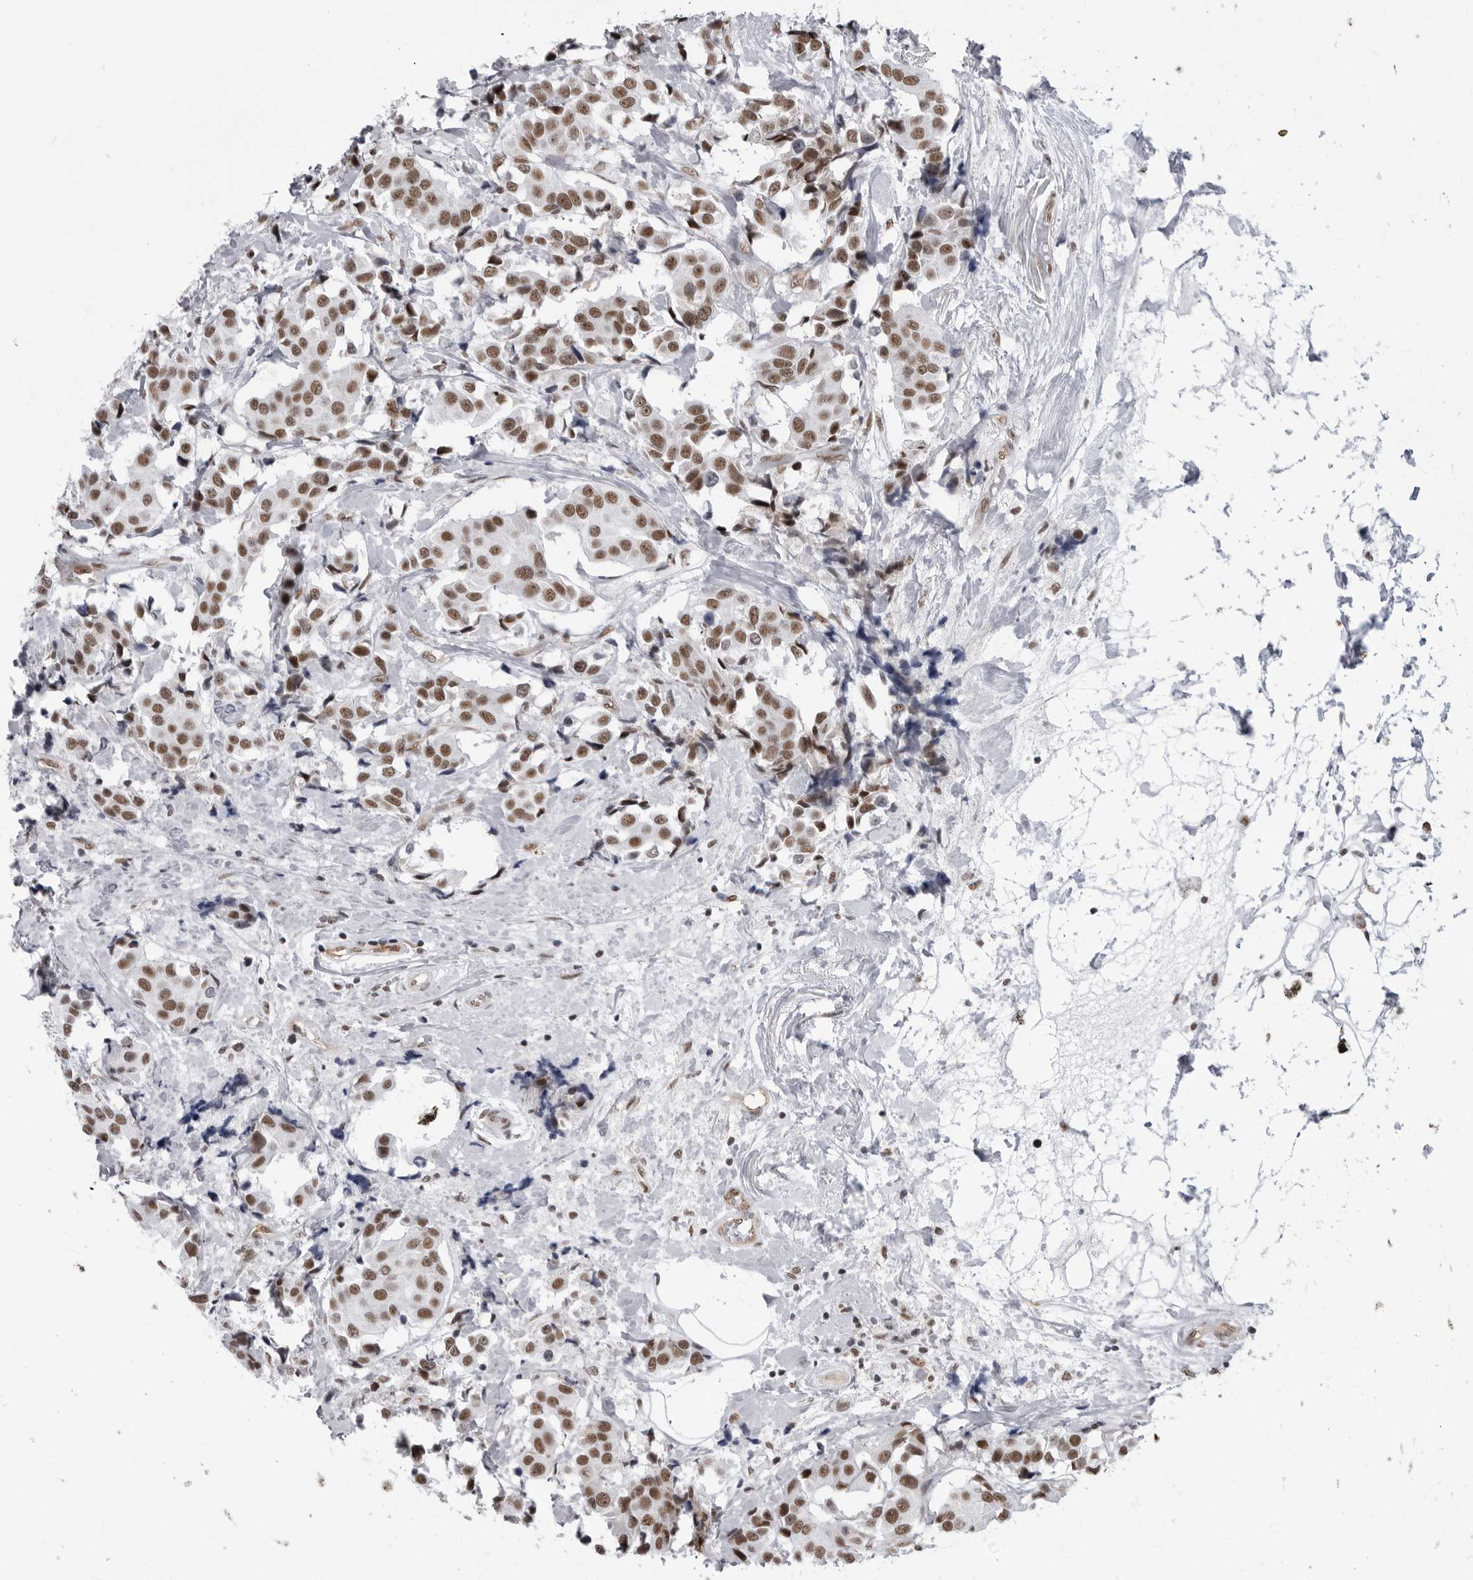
{"staining": {"intensity": "moderate", "quantity": ">75%", "location": "nuclear"}, "tissue": "breast cancer", "cell_type": "Tumor cells", "image_type": "cancer", "snomed": [{"axis": "morphology", "description": "Normal tissue, NOS"}, {"axis": "morphology", "description": "Duct carcinoma"}, {"axis": "topography", "description": "Breast"}], "caption": "Human breast cancer stained for a protein (brown) displays moderate nuclear positive staining in approximately >75% of tumor cells.", "gene": "RNF26", "patient": {"sex": "female", "age": 39}}